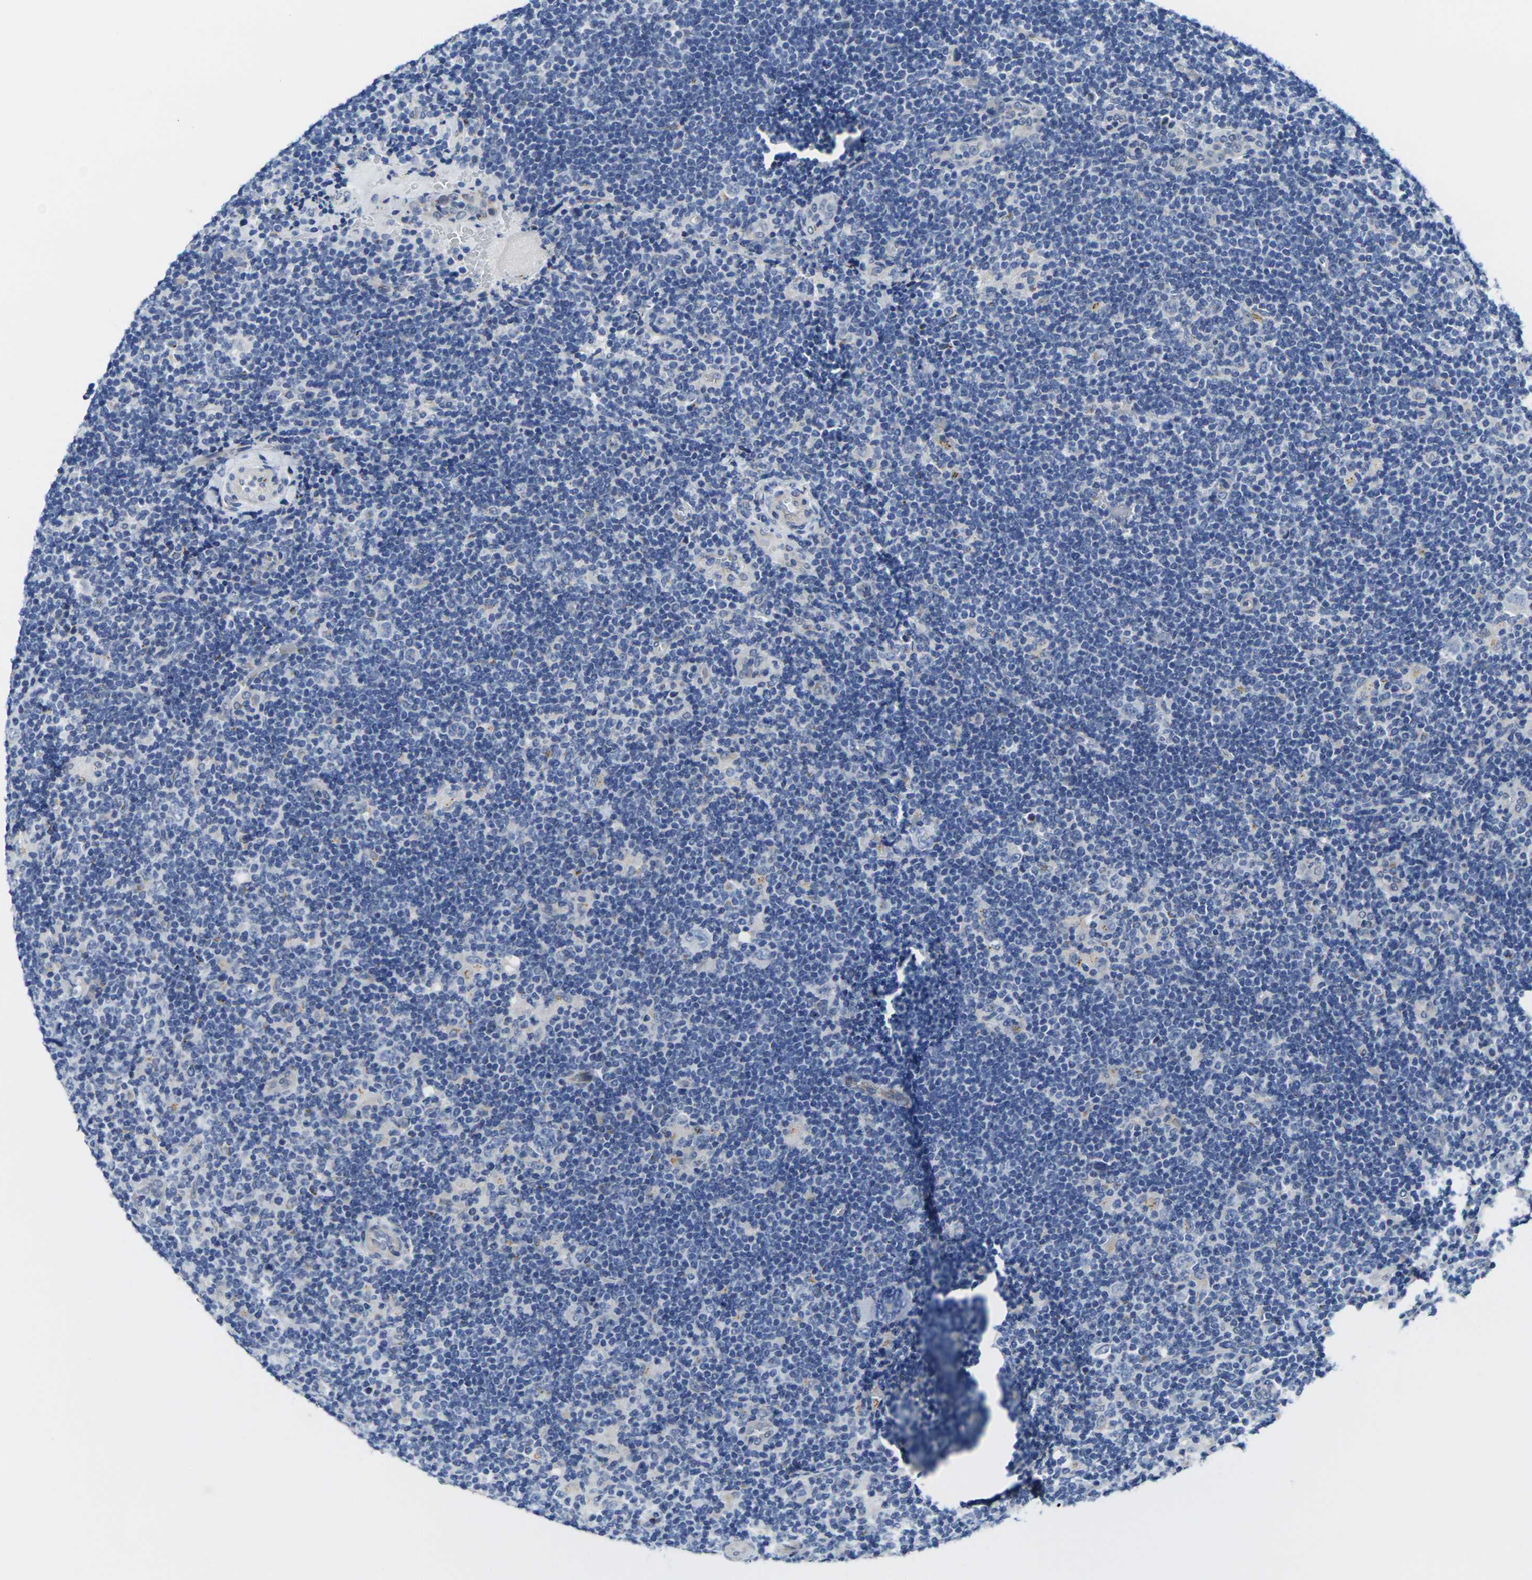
{"staining": {"intensity": "negative", "quantity": "none", "location": "none"}, "tissue": "lymphoma", "cell_type": "Tumor cells", "image_type": "cancer", "snomed": [{"axis": "morphology", "description": "Hodgkin's disease, NOS"}, {"axis": "topography", "description": "Lymph node"}], "caption": "This is an IHC histopathology image of human Hodgkin's disease. There is no positivity in tumor cells.", "gene": "CRK", "patient": {"sex": "female", "age": 57}}